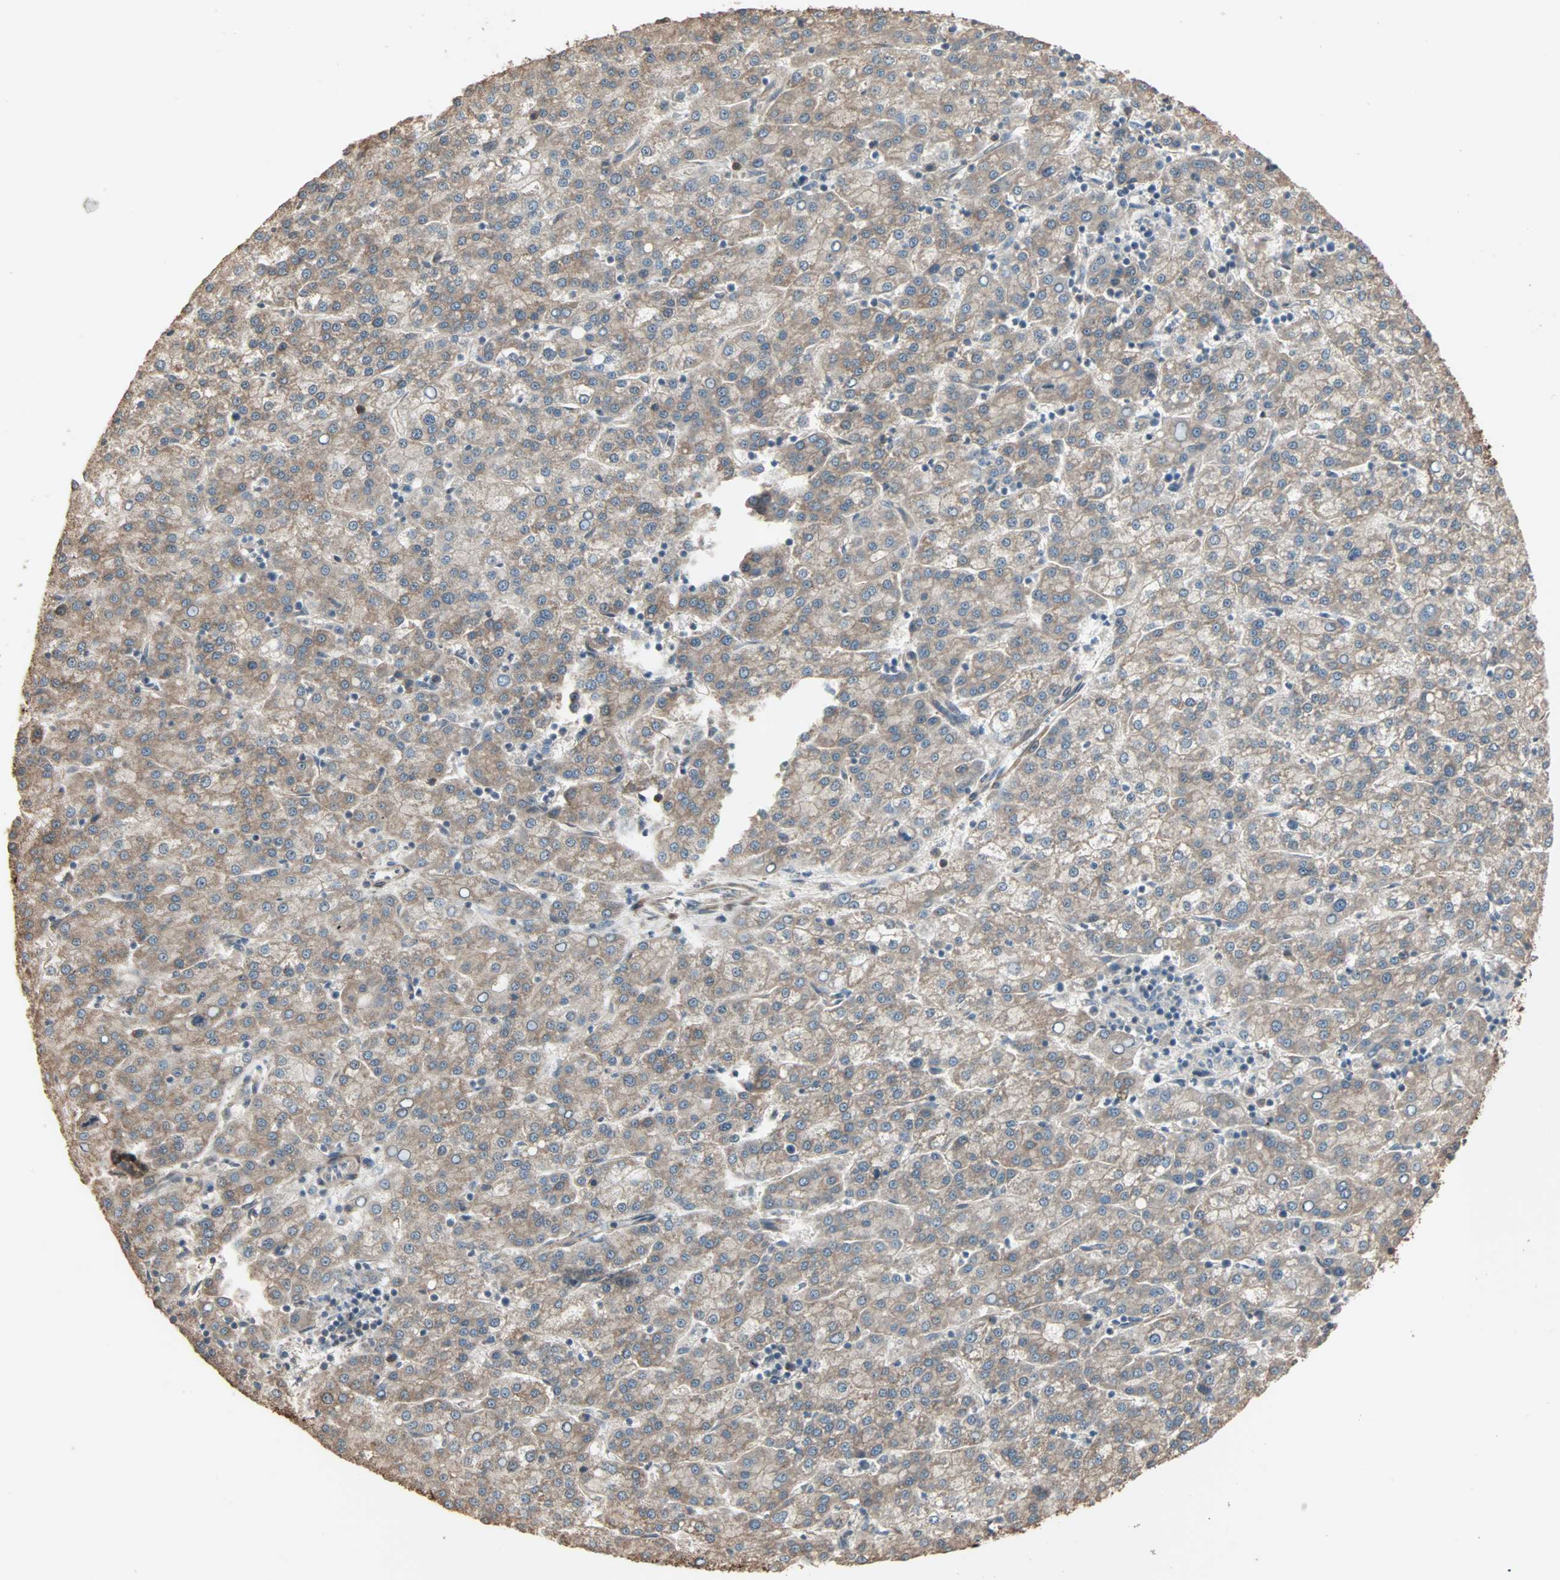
{"staining": {"intensity": "weak", "quantity": ">75%", "location": "cytoplasmic/membranous"}, "tissue": "liver cancer", "cell_type": "Tumor cells", "image_type": "cancer", "snomed": [{"axis": "morphology", "description": "Carcinoma, Hepatocellular, NOS"}, {"axis": "topography", "description": "Liver"}], "caption": "Immunohistochemical staining of liver cancer reveals low levels of weak cytoplasmic/membranous expression in approximately >75% of tumor cells.", "gene": "GALNT3", "patient": {"sex": "female", "age": 58}}